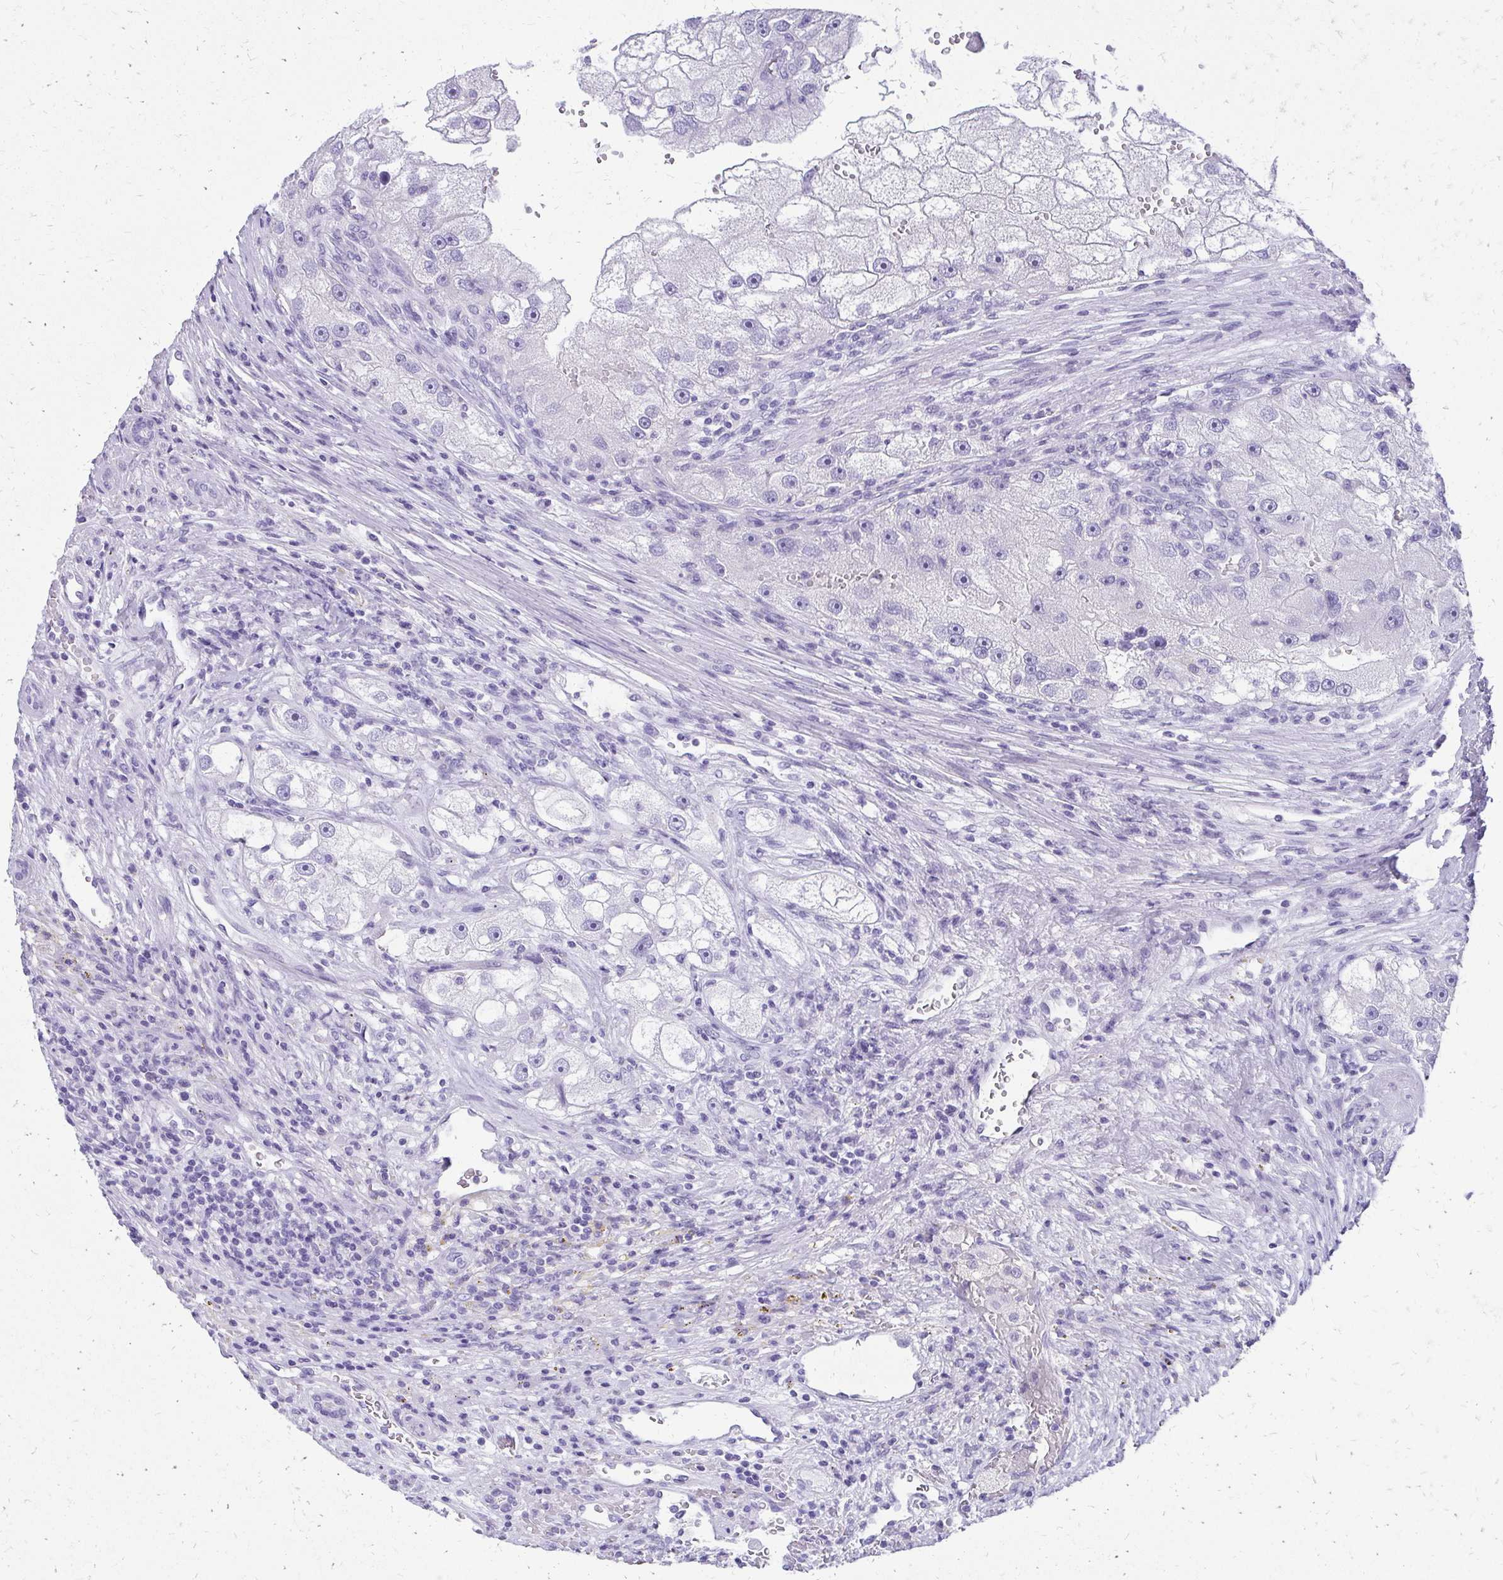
{"staining": {"intensity": "negative", "quantity": "none", "location": "none"}, "tissue": "renal cancer", "cell_type": "Tumor cells", "image_type": "cancer", "snomed": [{"axis": "morphology", "description": "Adenocarcinoma, NOS"}, {"axis": "topography", "description": "Kidney"}], "caption": "Renal cancer (adenocarcinoma) was stained to show a protein in brown. There is no significant staining in tumor cells.", "gene": "SLC32A1", "patient": {"sex": "male", "age": 63}}